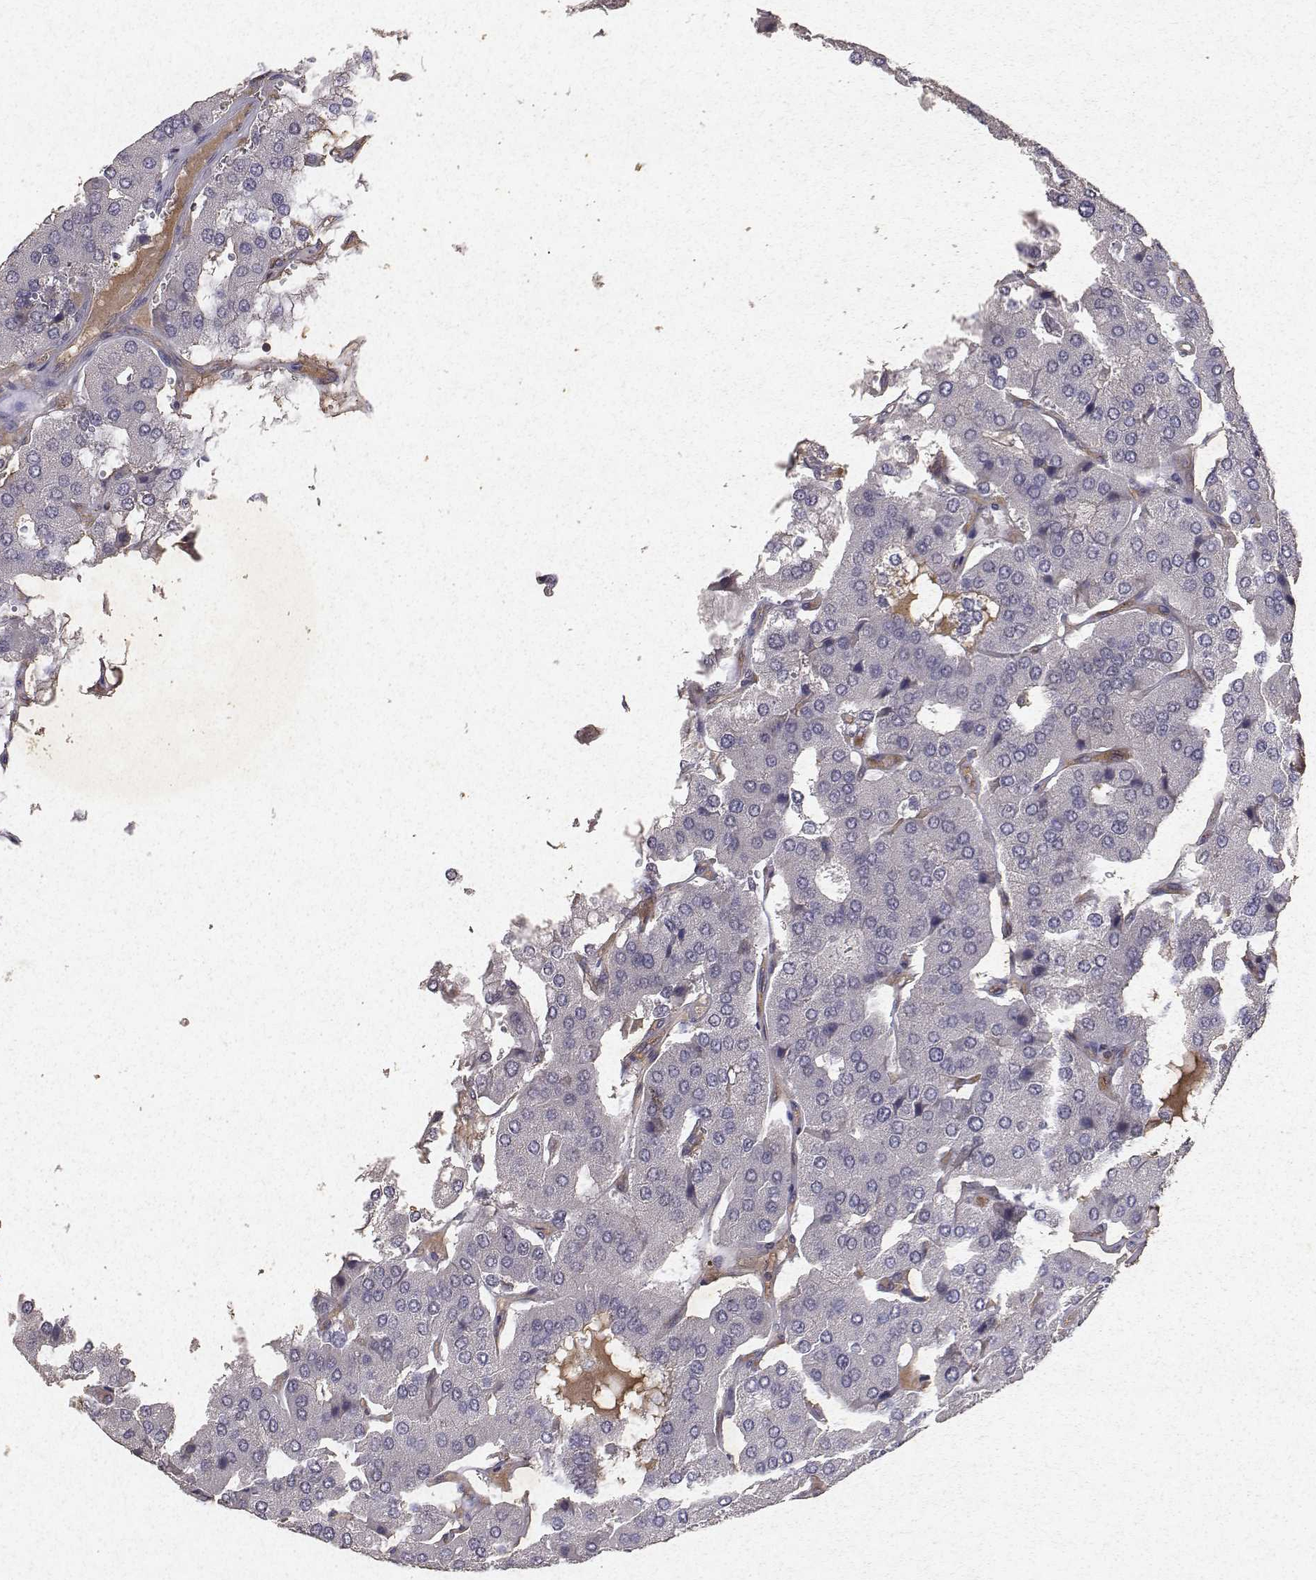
{"staining": {"intensity": "negative", "quantity": "none", "location": "none"}, "tissue": "parathyroid gland", "cell_type": "Glandular cells", "image_type": "normal", "snomed": [{"axis": "morphology", "description": "Normal tissue, NOS"}, {"axis": "morphology", "description": "Adenoma, NOS"}, {"axis": "topography", "description": "Parathyroid gland"}], "caption": "Glandular cells are negative for protein expression in normal human parathyroid gland. (DAB (3,3'-diaminobenzidine) immunohistochemistry with hematoxylin counter stain).", "gene": "PTPRG", "patient": {"sex": "female", "age": 86}}